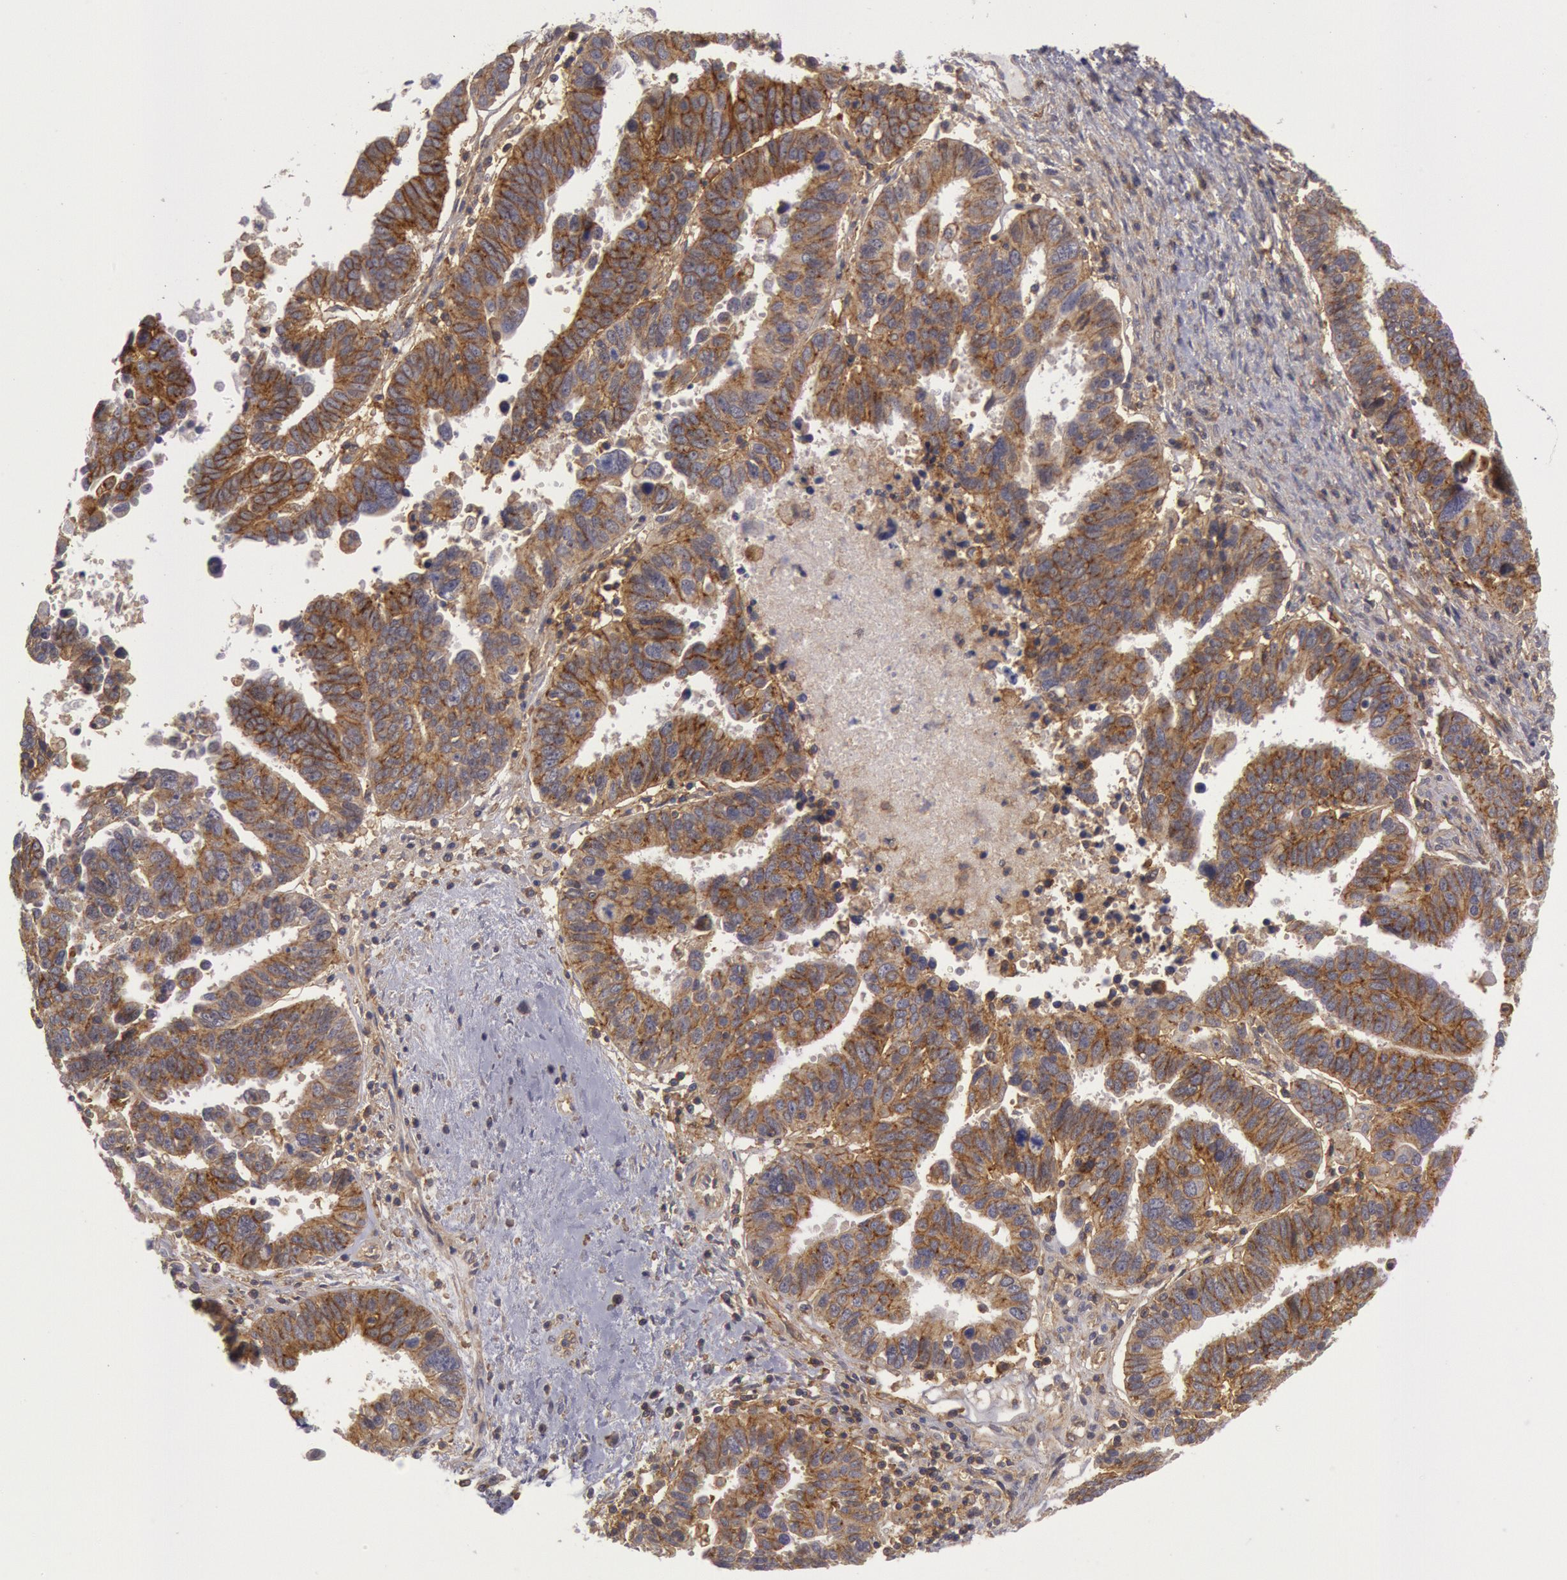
{"staining": {"intensity": "moderate", "quantity": ">75%", "location": "cytoplasmic/membranous"}, "tissue": "ovarian cancer", "cell_type": "Tumor cells", "image_type": "cancer", "snomed": [{"axis": "morphology", "description": "Carcinoma, endometroid"}, {"axis": "morphology", "description": "Cystadenocarcinoma, serous, NOS"}, {"axis": "topography", "description": "Ovary"}], "caption": "The histopathology image shows immunohistochemical staining of ovarian cancer. There is moderate cytoplasmic/membranous staining is present in about >75% of tumor cells.", "gene": "STX4", "patient": {"sex": "female", "age": 45}}